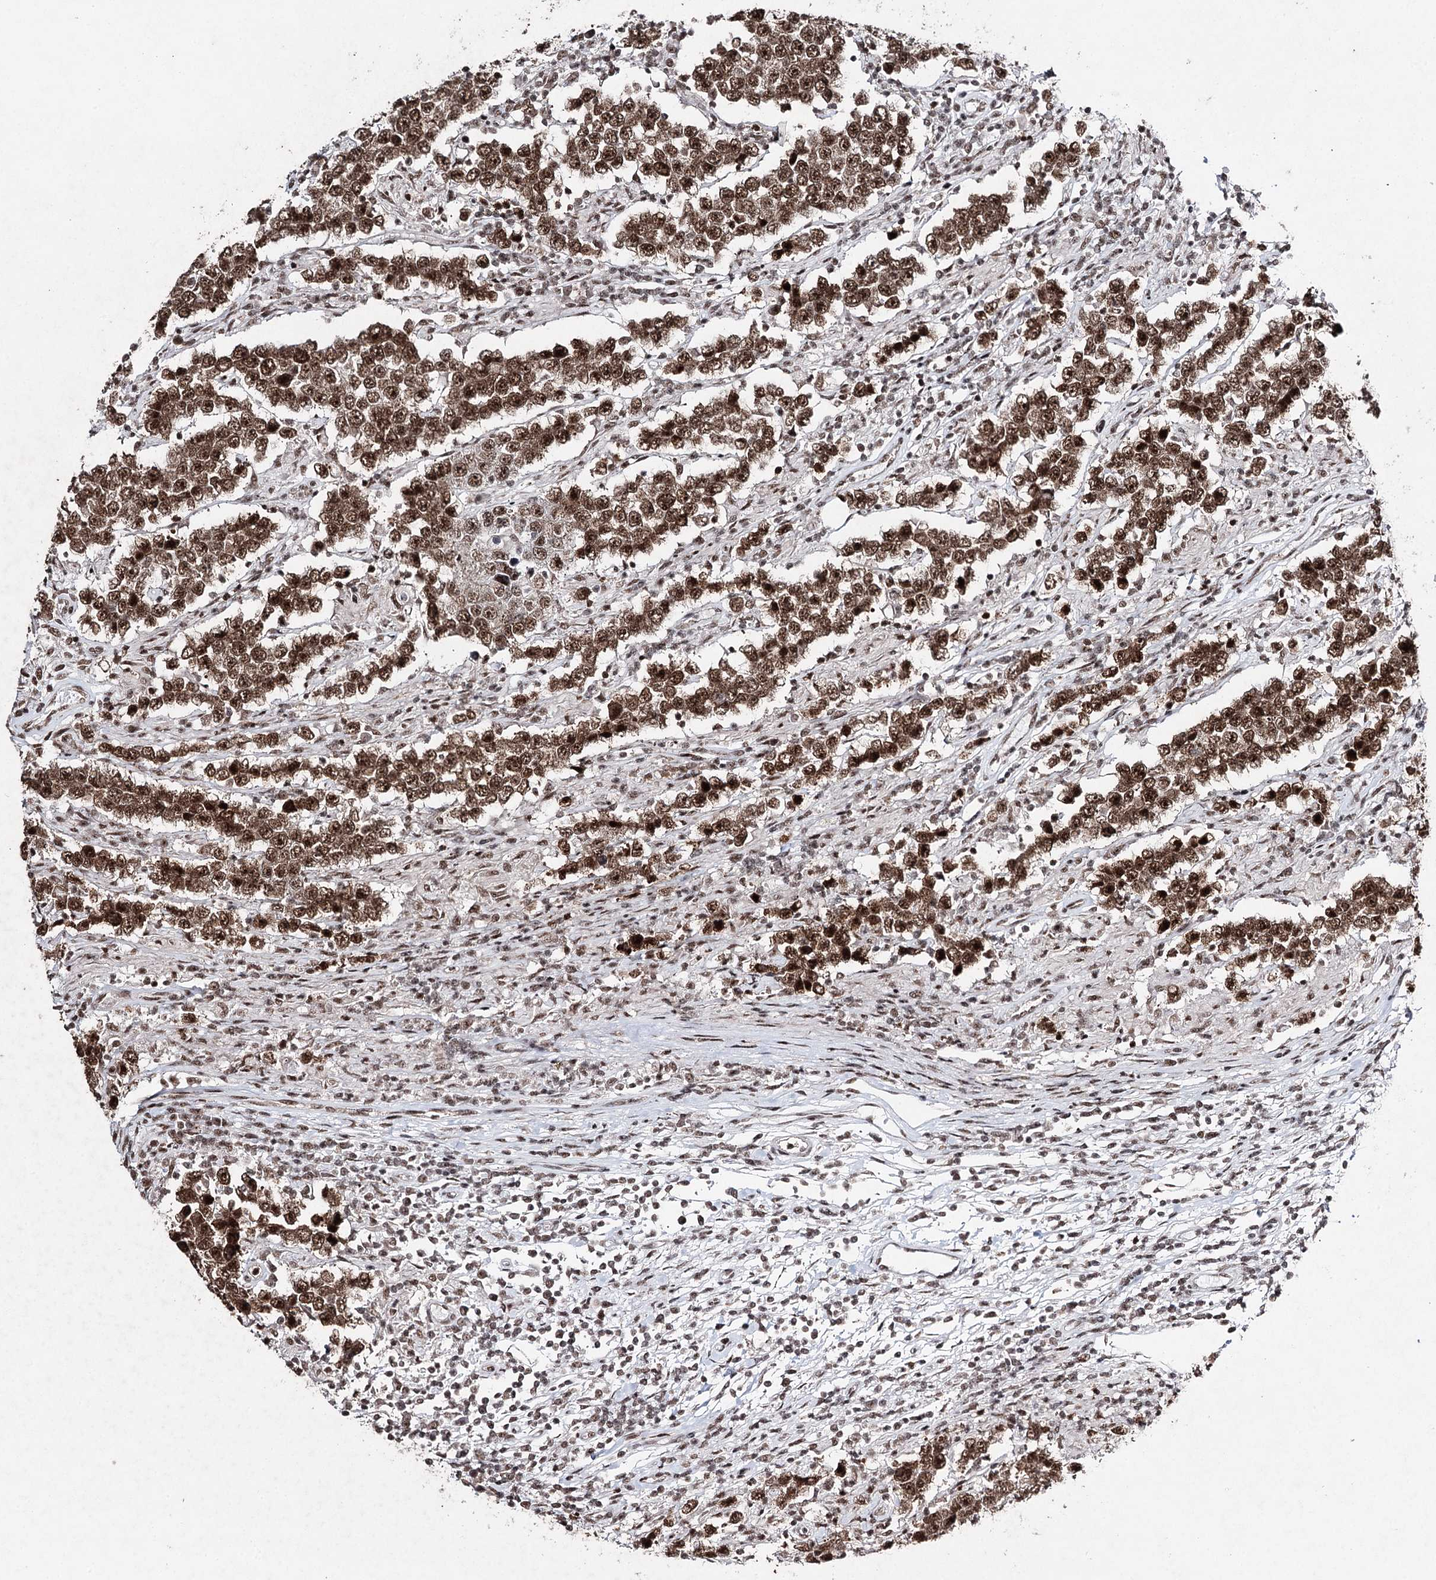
{"staining": {"intensity": "strong", "quantity": ">75%", "location": "cytoplasmic/membranous,nuclear"}, "tissue": "testis cancer", "cell_type": "Tumor cells", "image_type": "cancer", "snomed": [{"axis": "morphology", "description": "Normal tissue, NOS"}, {"axis": "morphology", "description": "Urothelial carcinoma, High grade"}, {"axis": "morphology", "description": "Seminoma, NOS"}, {"axis": "morphology", "description": "Carcinoma, Embryonal, NOS"}, {"axis": "topography", "description": "Urinary bladder"}, {"axis": "topography", "description": "Testis"}], "caption": "High-magnification brightfield microscopy of embryonal carcinoma (testis) stained with DAB (brown) and counterstained with hematoxylin (blue). tumor cells exhibit strong cytoplasmic/membranous and nuclear expression is appreciated in approximately>75% of cells.", "gene": "PDCD4", "patient": {"sex": "male", "age": 41}}